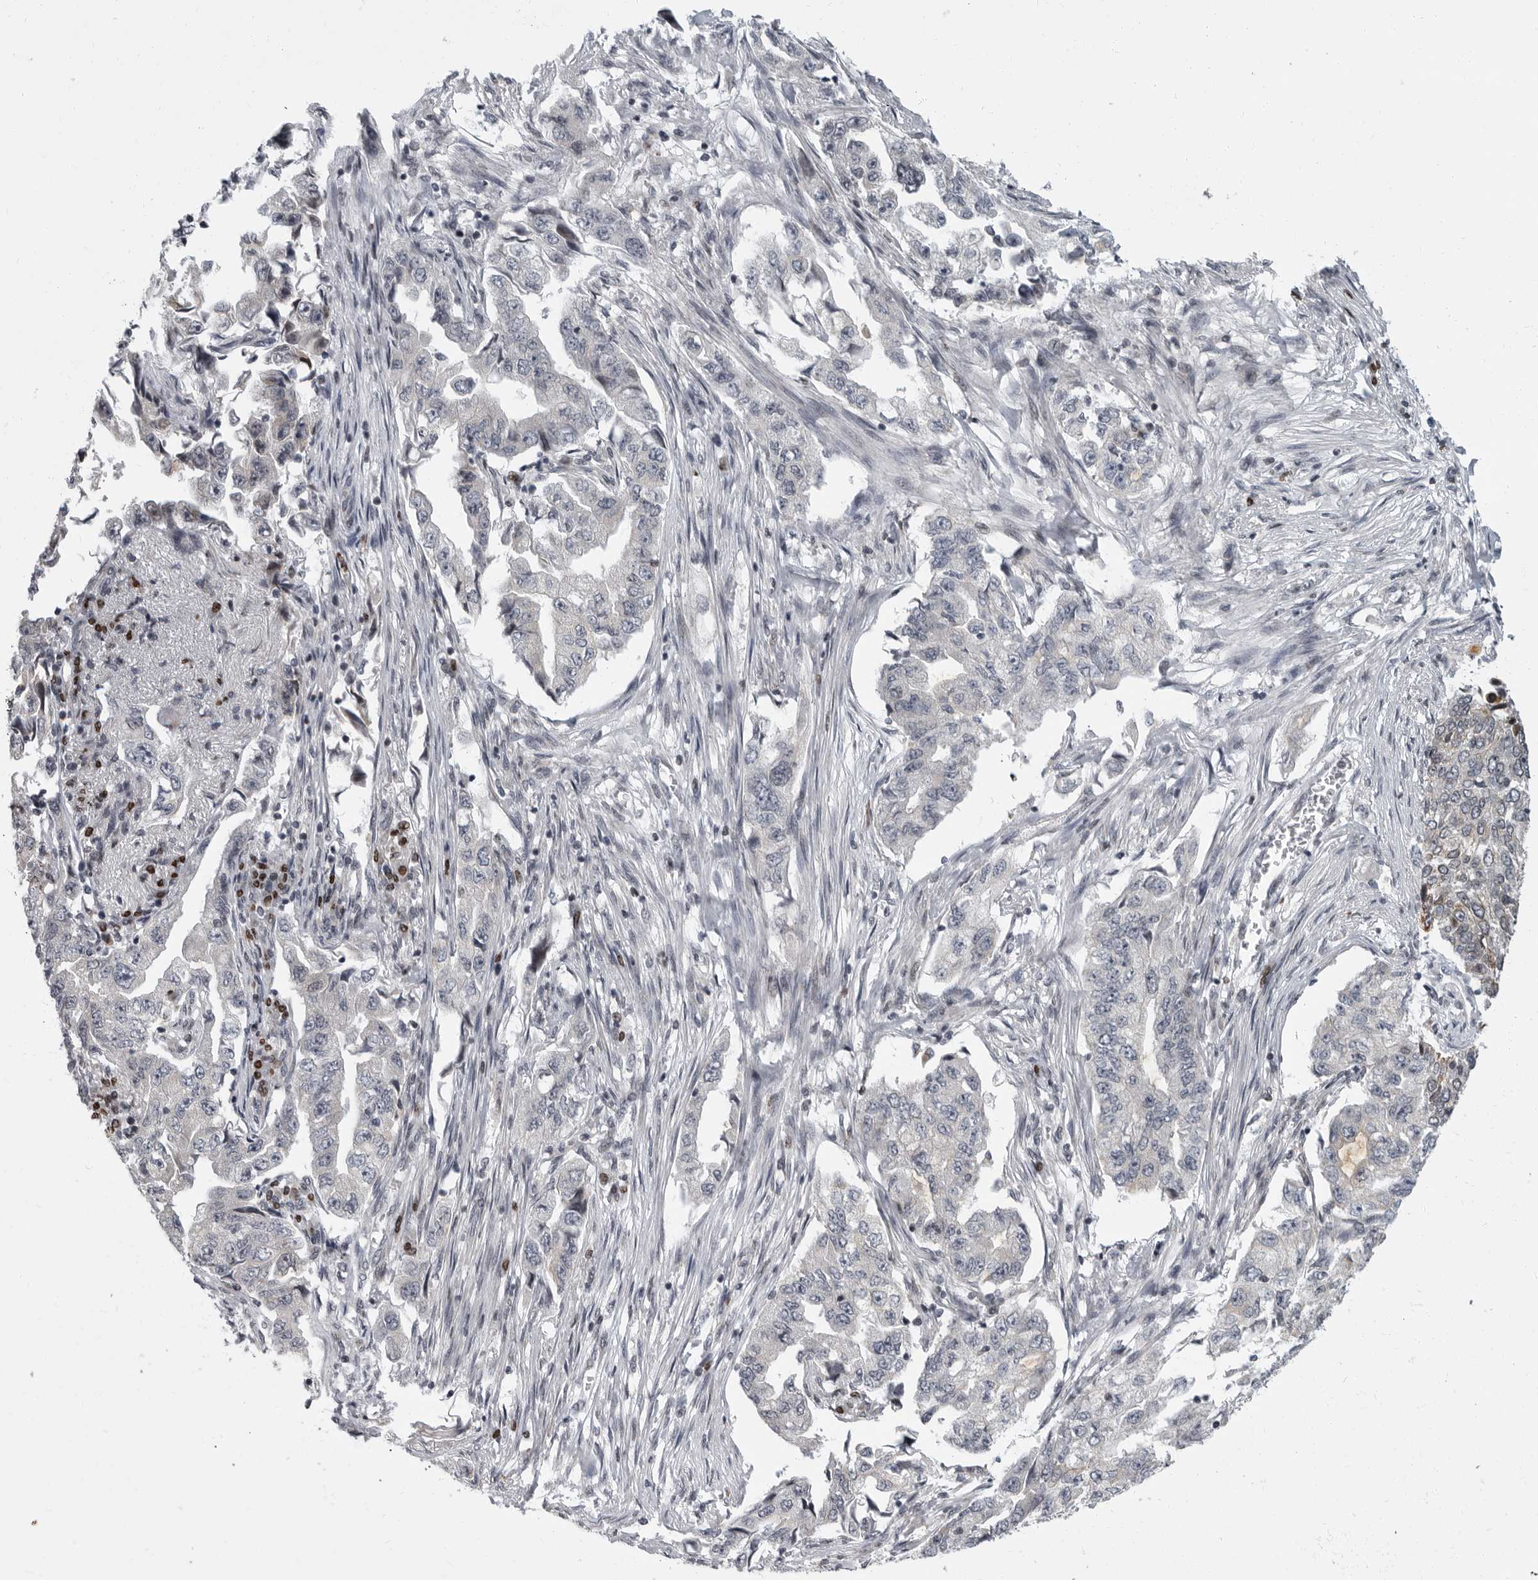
{"staining": {"intensity": "moderate", "quantity": "<25%", "location": "cytoplasmic/membranous"}, "tissue": "lung cancer", "cell_type": "Tumor cells", "image_type": "cancer", "snomed": [{"axis": "morphology", "description": "Adenocarcinoma, NOS"}, {"axis": "topography", "description": "Lung"}], "caption": "Moderate cytoplasmic/membranous expression for a protein is seen in about <25% of tumor cells of adenocarcinoma (lung) using immunohistochemistry (IHC).", "gene": "EVI5", "patient": {"sex": "female", "age": 51}}